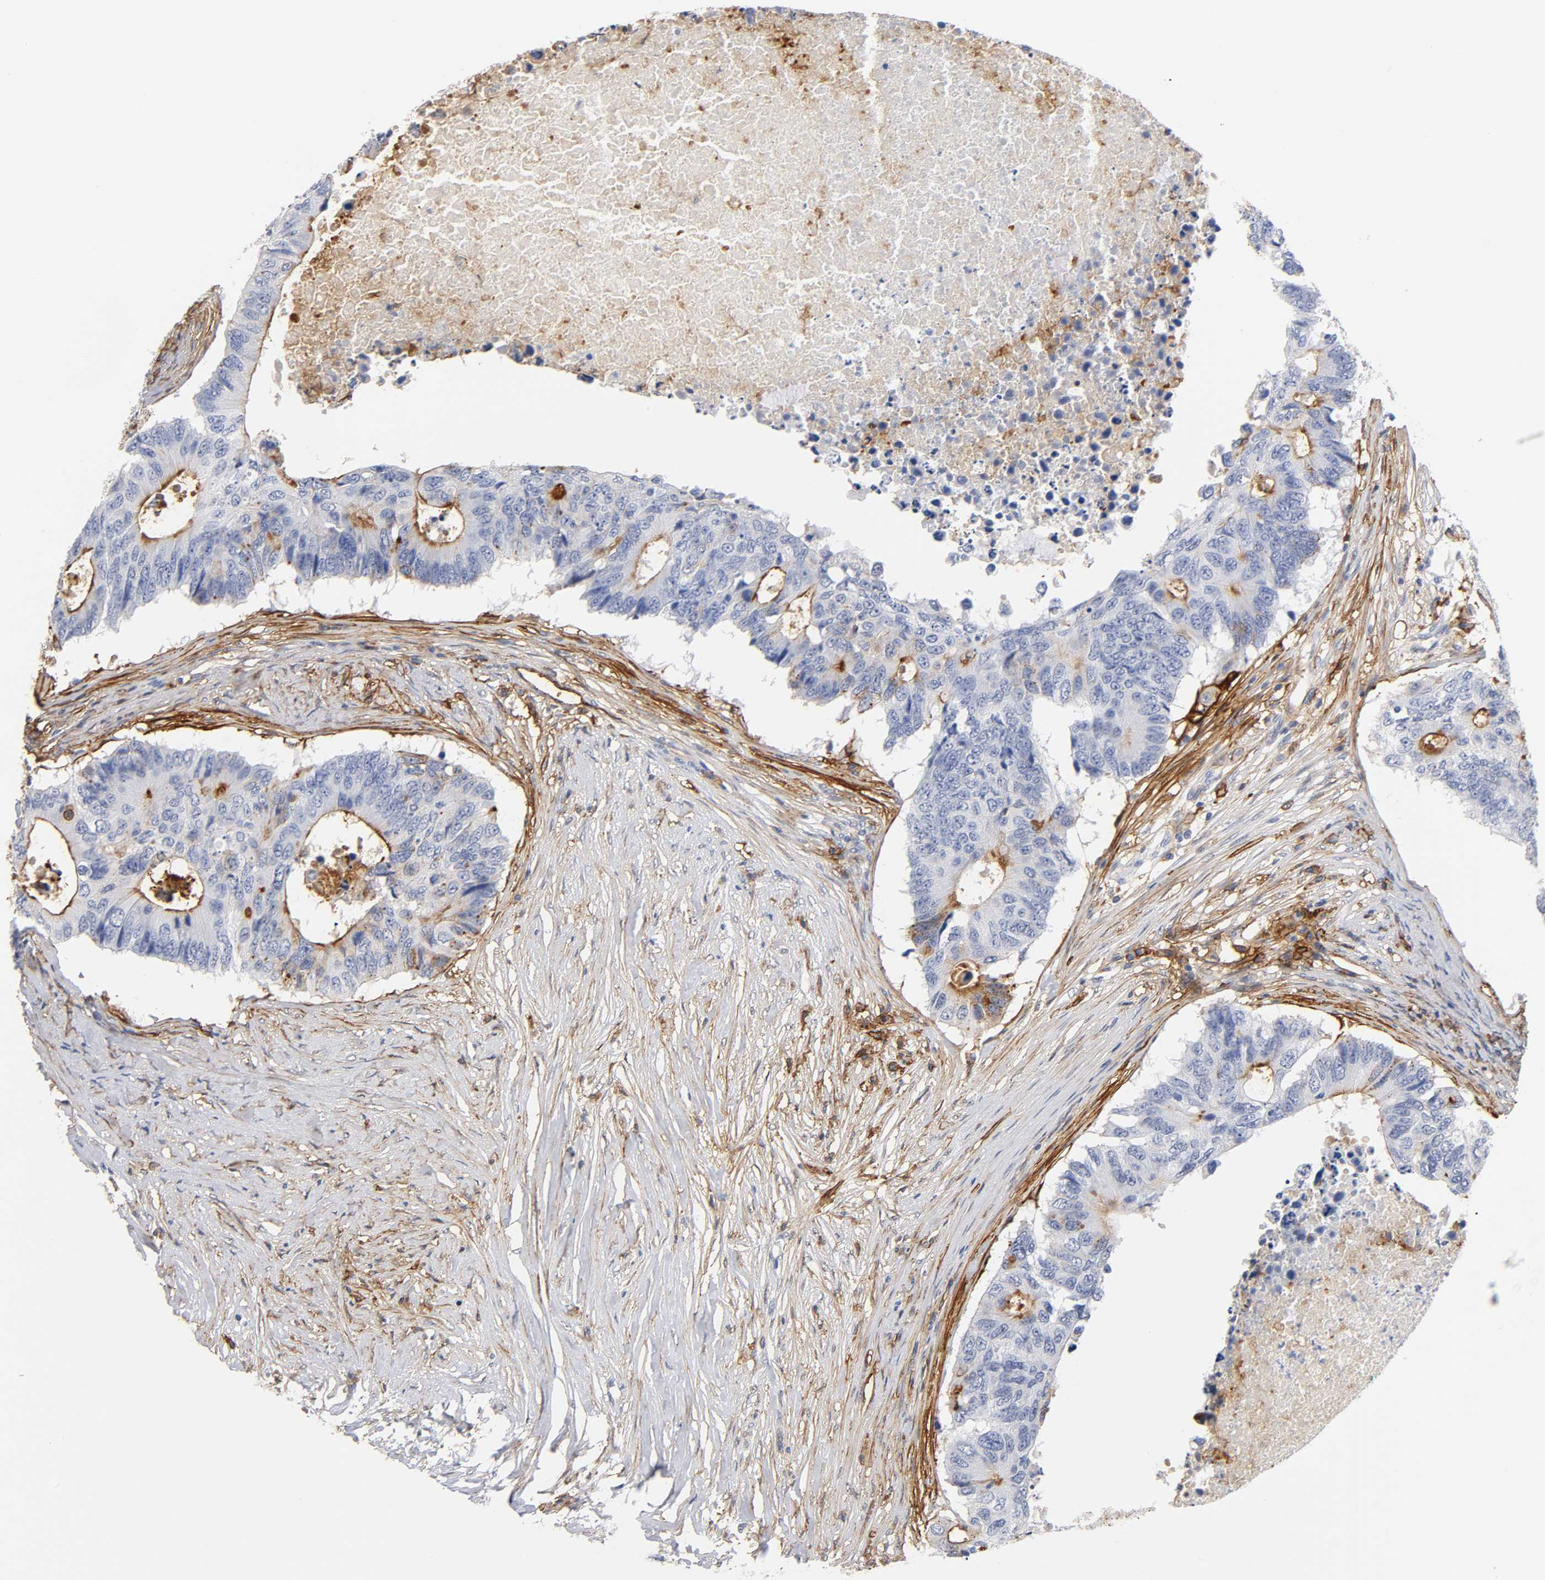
{"staining": {"intensity": "strong", "quantity": "<25%", "location": "cytoplasmic/membranous"}, "tissue": "colorectal cancer", "cell_type": "Tumor cells", "image_type": "cancer", "snomed": [{"axis": "morphology", "description": "Adenocarcinoma, NOS"}, {"axis": "topography", "description": "Colon"}], "caption": "A micrograph showing strong cytoplasmic/membranous expression in approximately <25% of tumor cells in adenocarcinoma (colorectal), as visualized by brown immunohistochemical staining.", "gene": "ICAM1", "patient": {"sex": "male", "age": 71}}